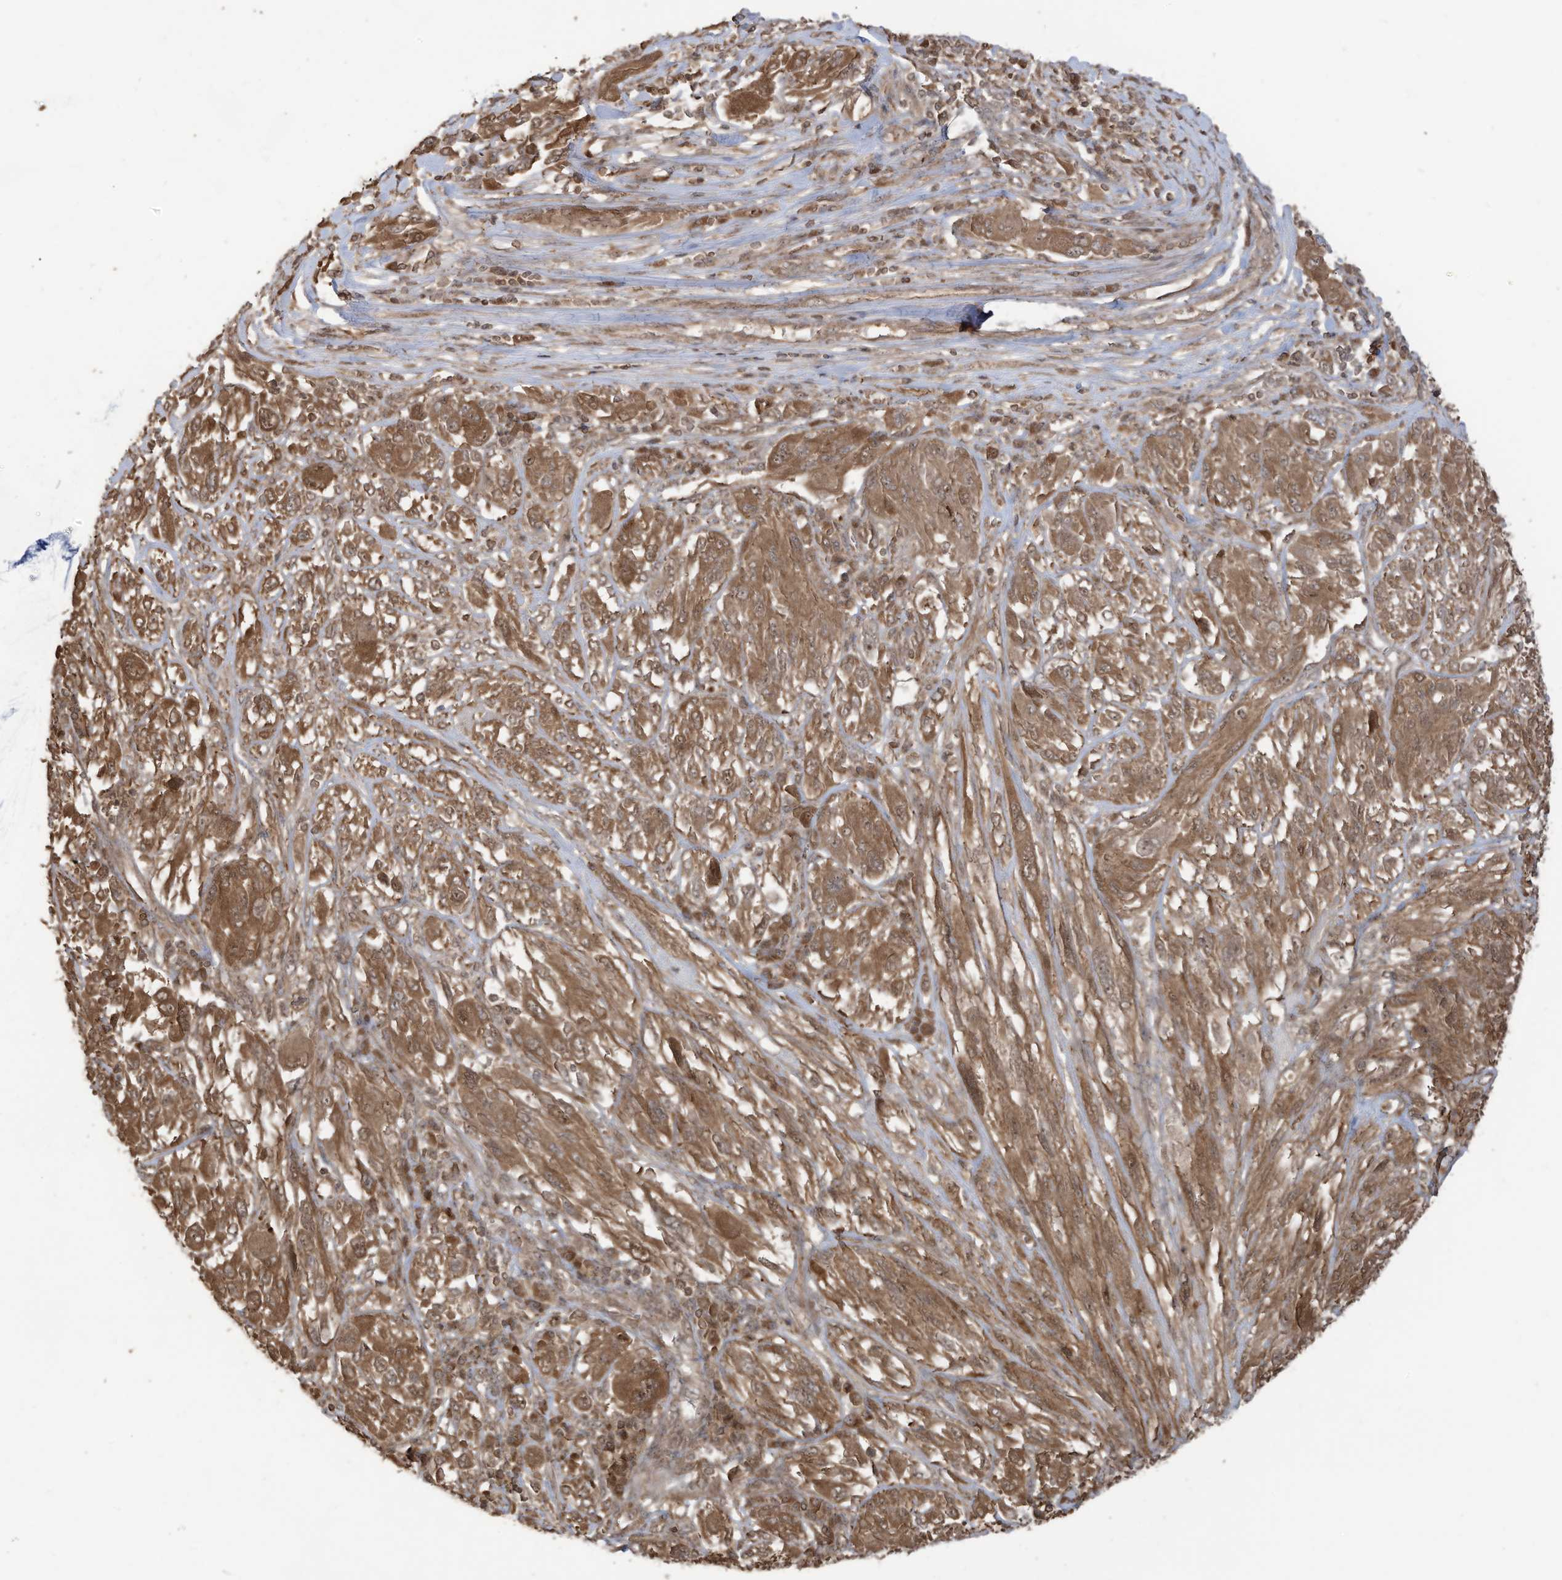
{"staining": {"intensity": "moderate", "quantity": ">75%", "location": "cytoplasmic/membranous"}, "tissue": "melanoma", "cell_type": "Tumor cells", "image_type": "cancer", "snomed": [{"axis": "morphology", "description": "Malignant melanoma, NOS"}, {"axis": "topography", "description": "Skin"}], "caption": "Melanoma stained with a brown dye reveals moderate cytoplasmic/membranous positive staining in approximately >75% of tumor cells.", "gene": "CARF", "patient": {"sex": "female", "age": 91}}